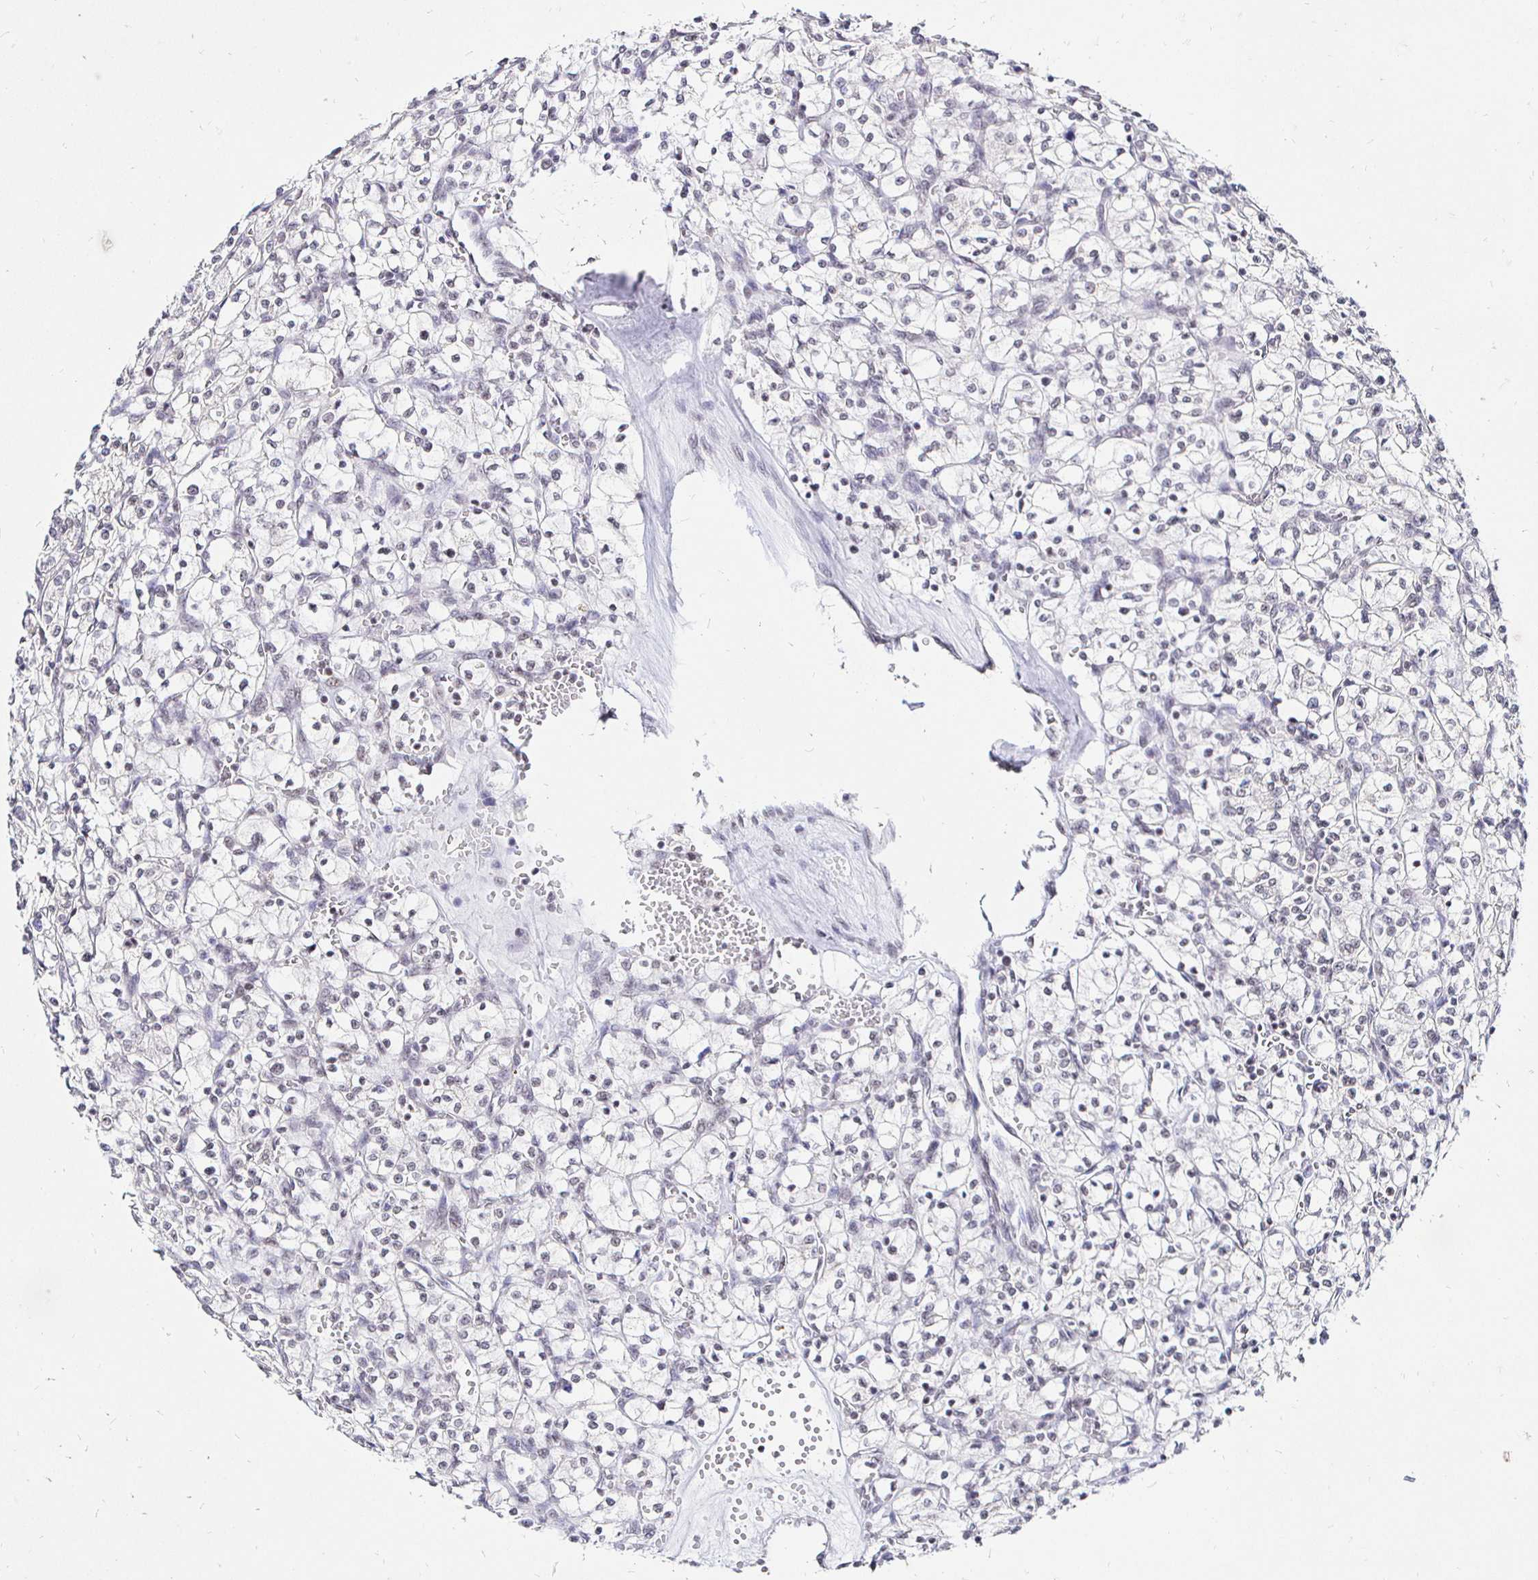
{"staining": {"intensity": "negative", "quantity": "none", "location": "none"}, "tissue": "renal cancer", "cell_type": "Tumor cells", "image_type": "cancer", "snomed": [{"axis": "morphology", "description": "Adenocarcinoma, NOS"}, {"axis": "topography", "description": "Kidney"}], "caption": "Immunohistochemistry micrograph of renal cancer (adenocarcinoma) stained for a protein (brown), which exhibits no positivity in tumor cells. (DAB IHC with hematoxylin counter stain).", "gene": "SIN3A", "patient": {"sex": "female", "age": 64}}